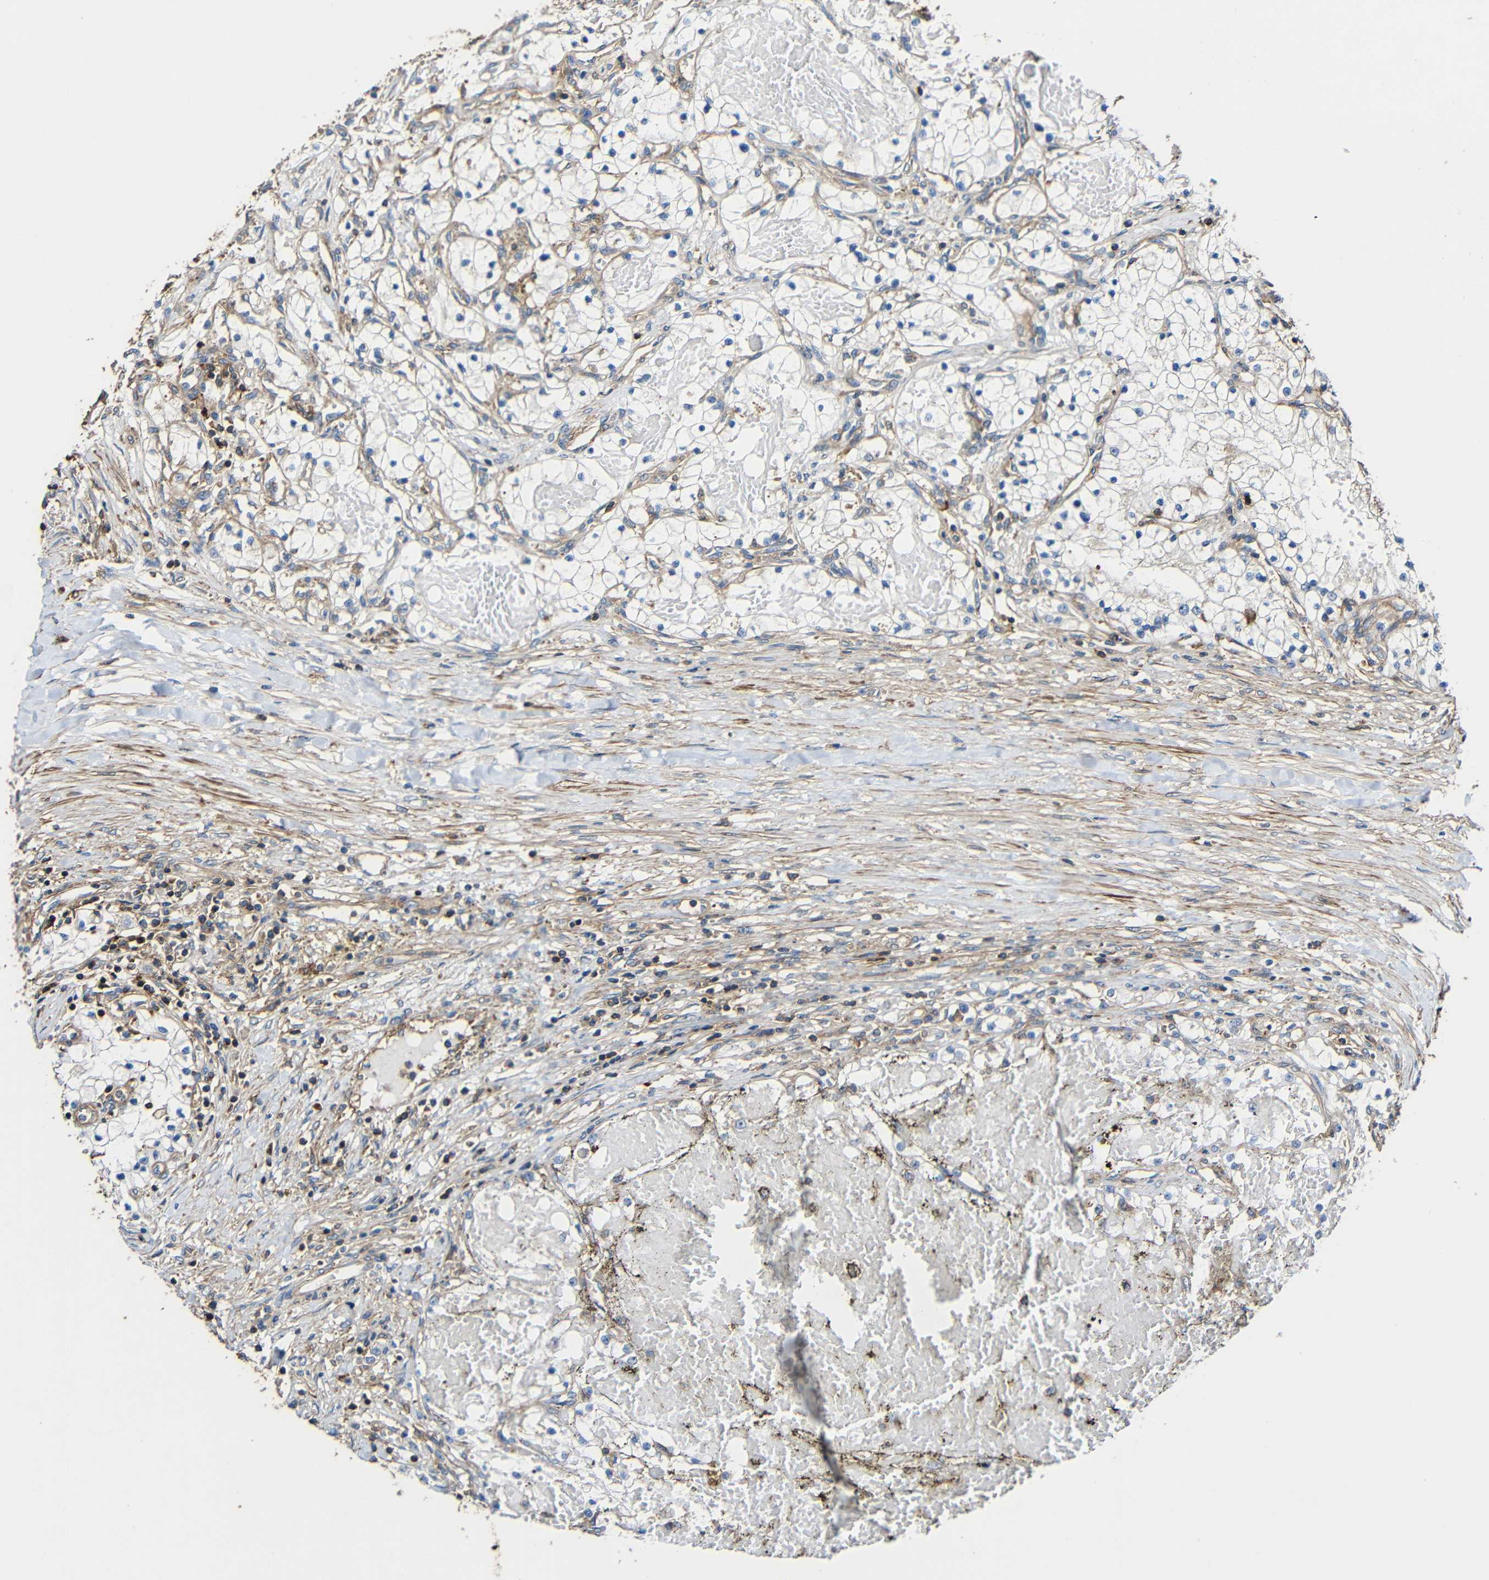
{"staining": {"intensity": "weak", "quantity": "<25%", "location": "cytoplasmic/membranous"}, "tissue": "renal cancer", "cell_type": "Tumor cells", "image_type": "cancer", "snomed": [{"axis": "morphology", "description": "Adenocarcinoma, NOS"}, {"axis": "topography", "description": "Kidney"}], "caption": "Immunohistochemistry micrograph of neoplastic tissue: renal cancer (adenocarcinoma) stained with DAB shows no significant protein staining in tumor cells. (DAB immunohistochemistry (IHC), high magnification).", "gene": "RHOT2", "patient": {"sex": "male", "age": 68}}